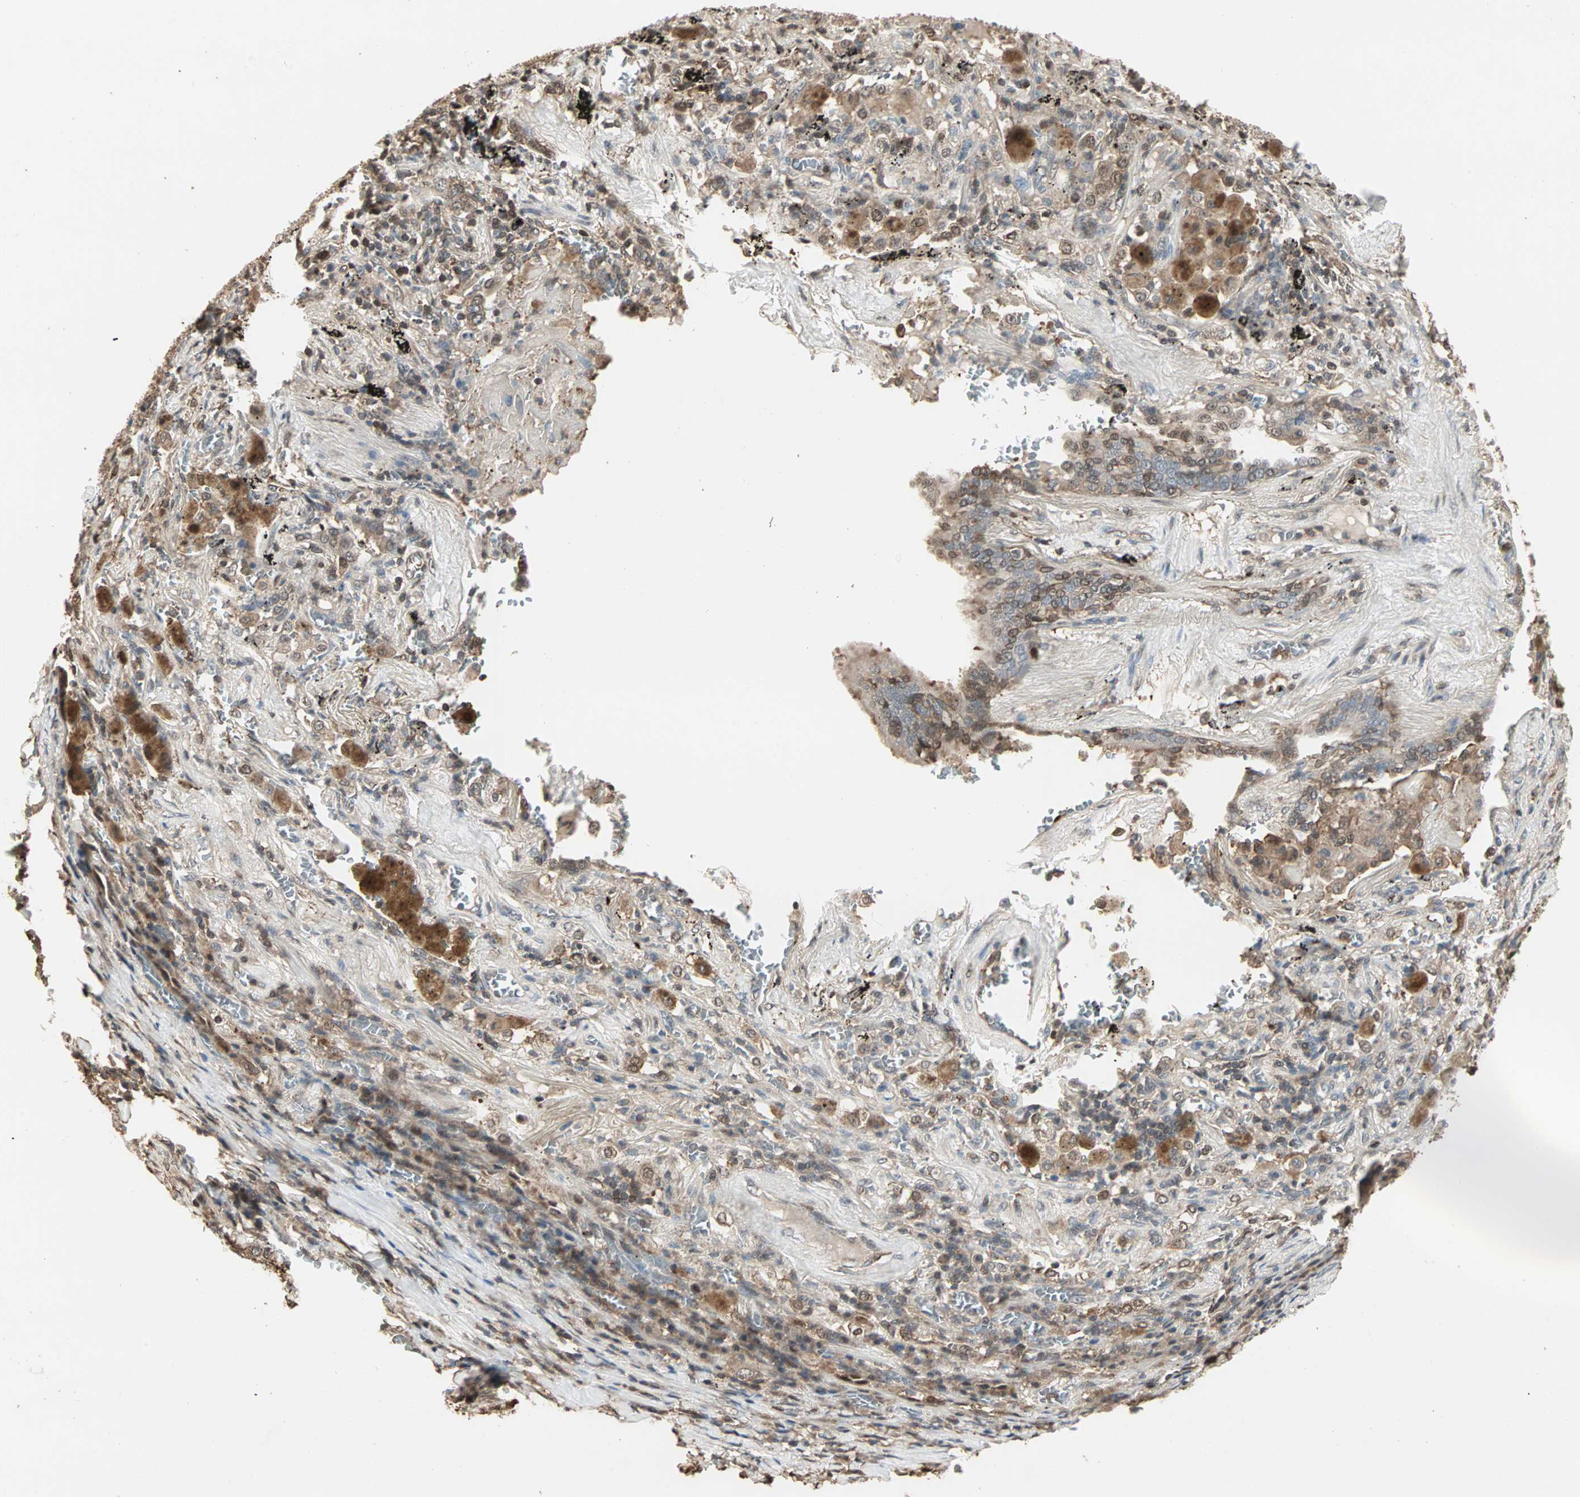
{"staining": {"intensity": "moderate", "quantity": ">75%", "location": "cytoplasmic/membranous,nuclear"}, "tissue": "lung cancer", "cell_type": "Tumor cells", "image_type": "cancer", "snomed": [{"axis": "morphology", "description": "Squamous cell carcinoma, NOS"}, {"axis": "topography", "description": "Lung"}], "caption": "Immunohistochemical staining of human lung squamous cell carcinoma exhibits moderate cytoplasmic/membranous and nuclear protein positivity in about >75% of tumor cells.", "gene": "DRG2", "patient": {"sex": "male", "age": 57}}